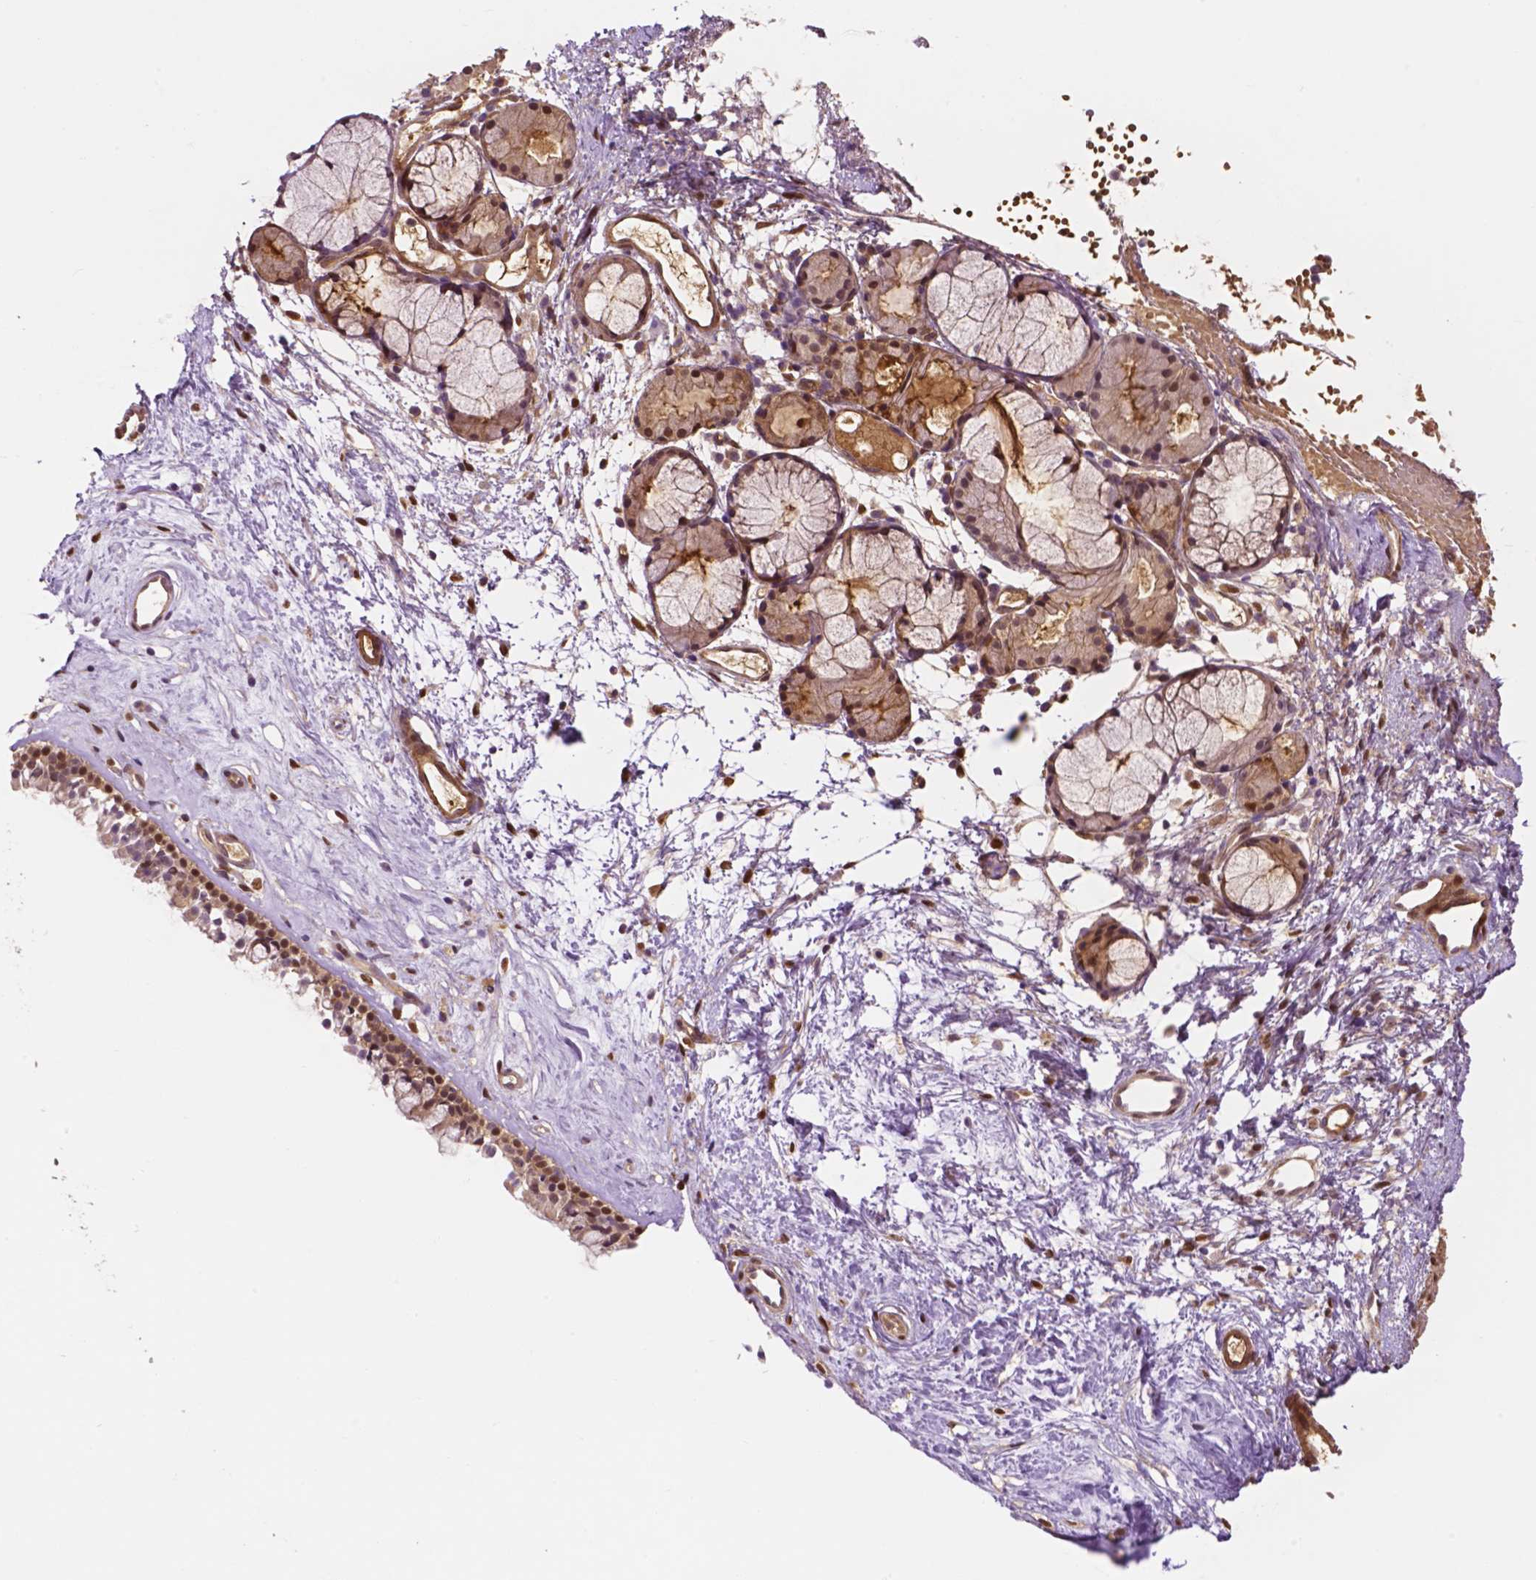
{"staining": {"intensity": "moderate", "quantity": ">75%", "location": "cytoplasmic/membranous,nuclear"}, "tissue": "nasopharynx", "cell_type": "Respiratory epithelial cells", "image_type": "normal", "snomed": [{"axis": "morphology", "description": "Normal tissue, NOS"}, {"axis": "topography", "description": "Nasopharynx"}], "caption": "A high-resolution histopathology image shows immunohistochemistry (IHC) staining of unremarkable nasopharynx, which exhibits moderate cytoplasmic/membranous,nuclear positivity in approximately >75% of respiratory epithelial cells.", "gene": "YAP1", "patient": {"sex": "female", "age": 52}}